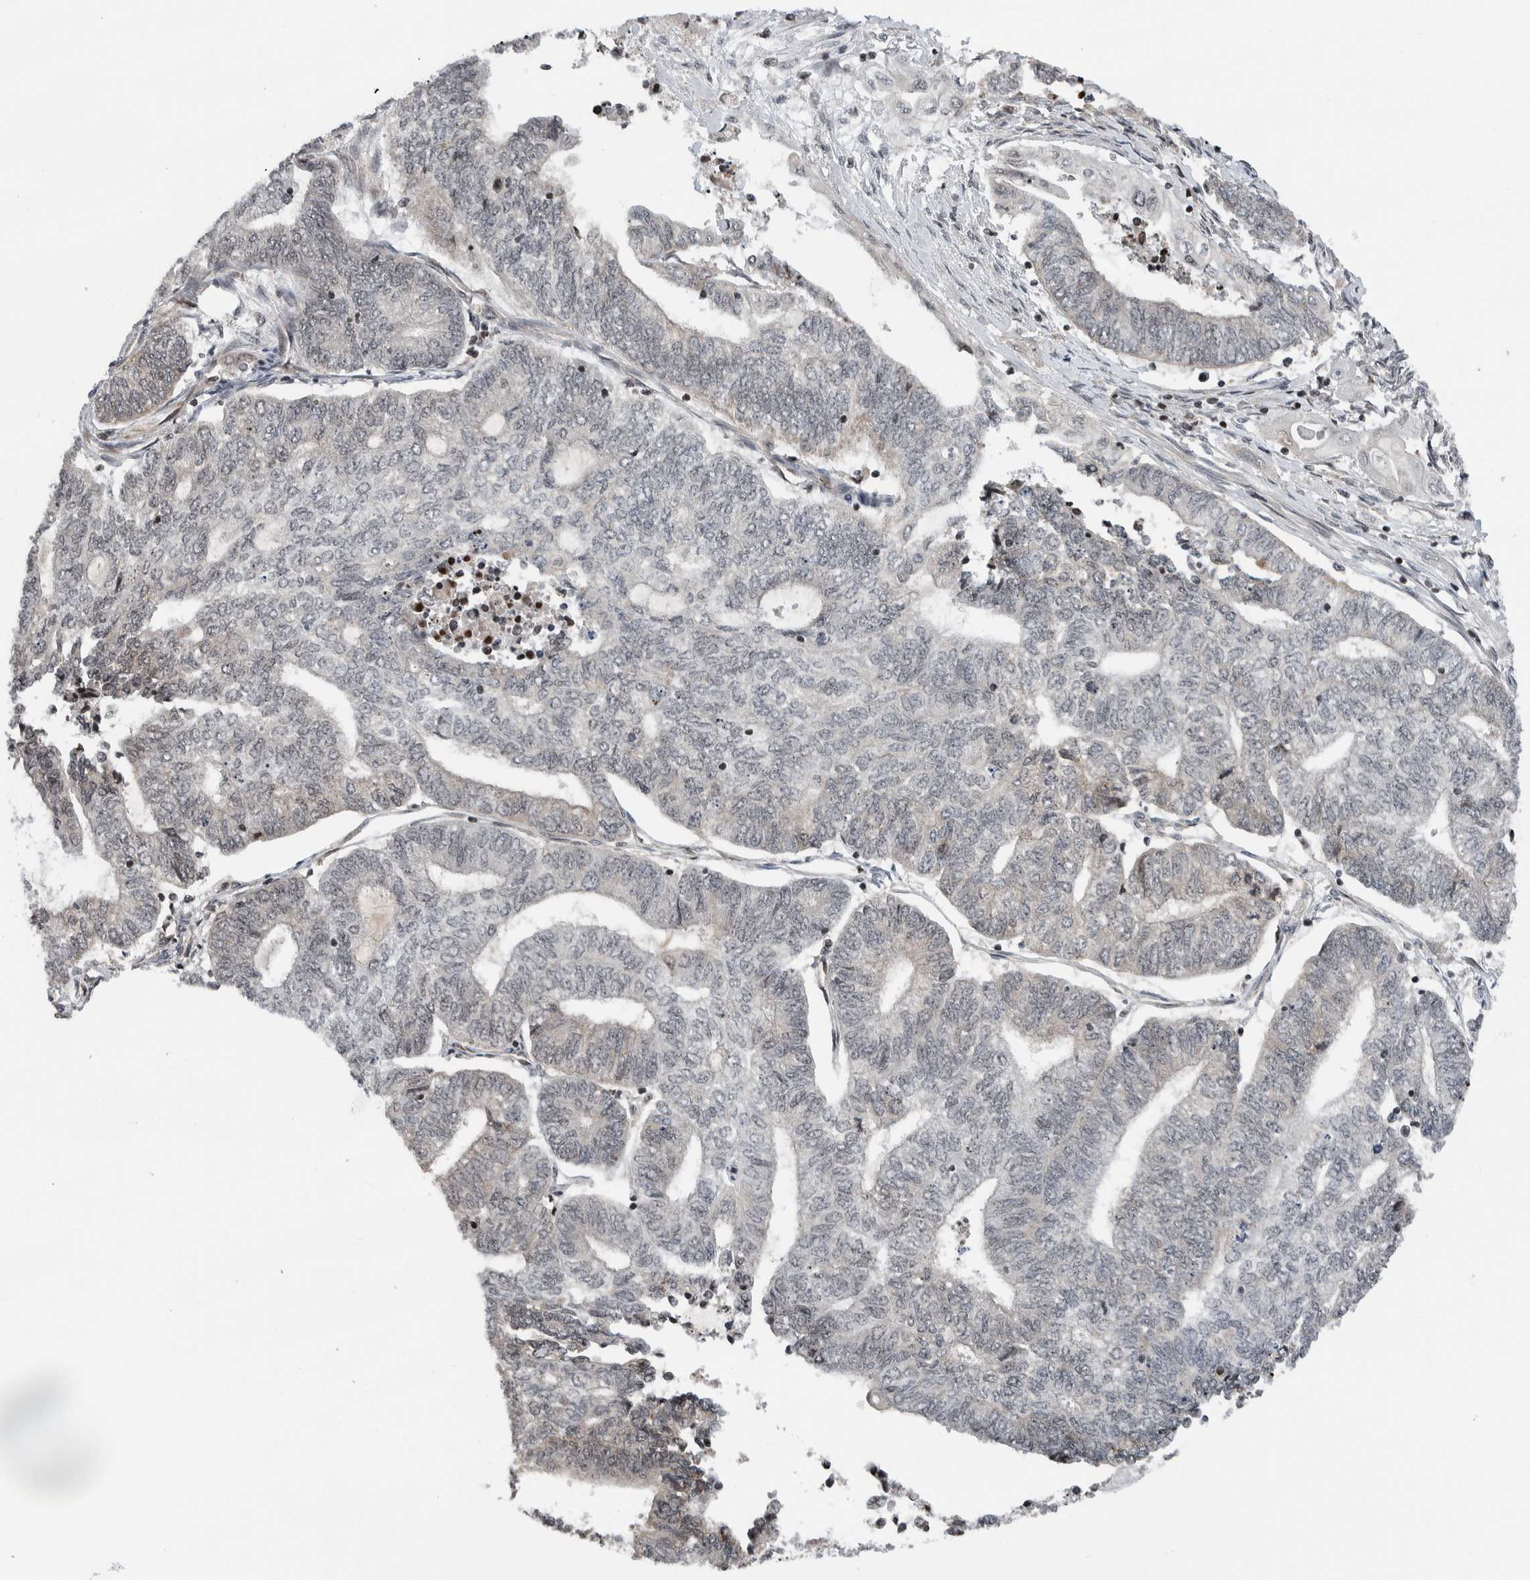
{"staining": {"intensity": "negative", "quantity": "none", "location": "none"}, "tissue": "endometrial cancer", "cell_type": "Tumor cells", "image_type": "cancer", "snomed": [{"axis": "morphology", "description": "Adenocarcinoma, NOS"}, {"axis": "topography", "description": "Uterus"}, {"axis": "topography", "description": "Endometrium"}], "caption": "The immunohistochemistry (IHC) photomicrograph has no significant staining in tumor cells of endometrial cancer tissue.", "gene": "NPLOC4", "patient": {"sex": "female", "age": 70}}